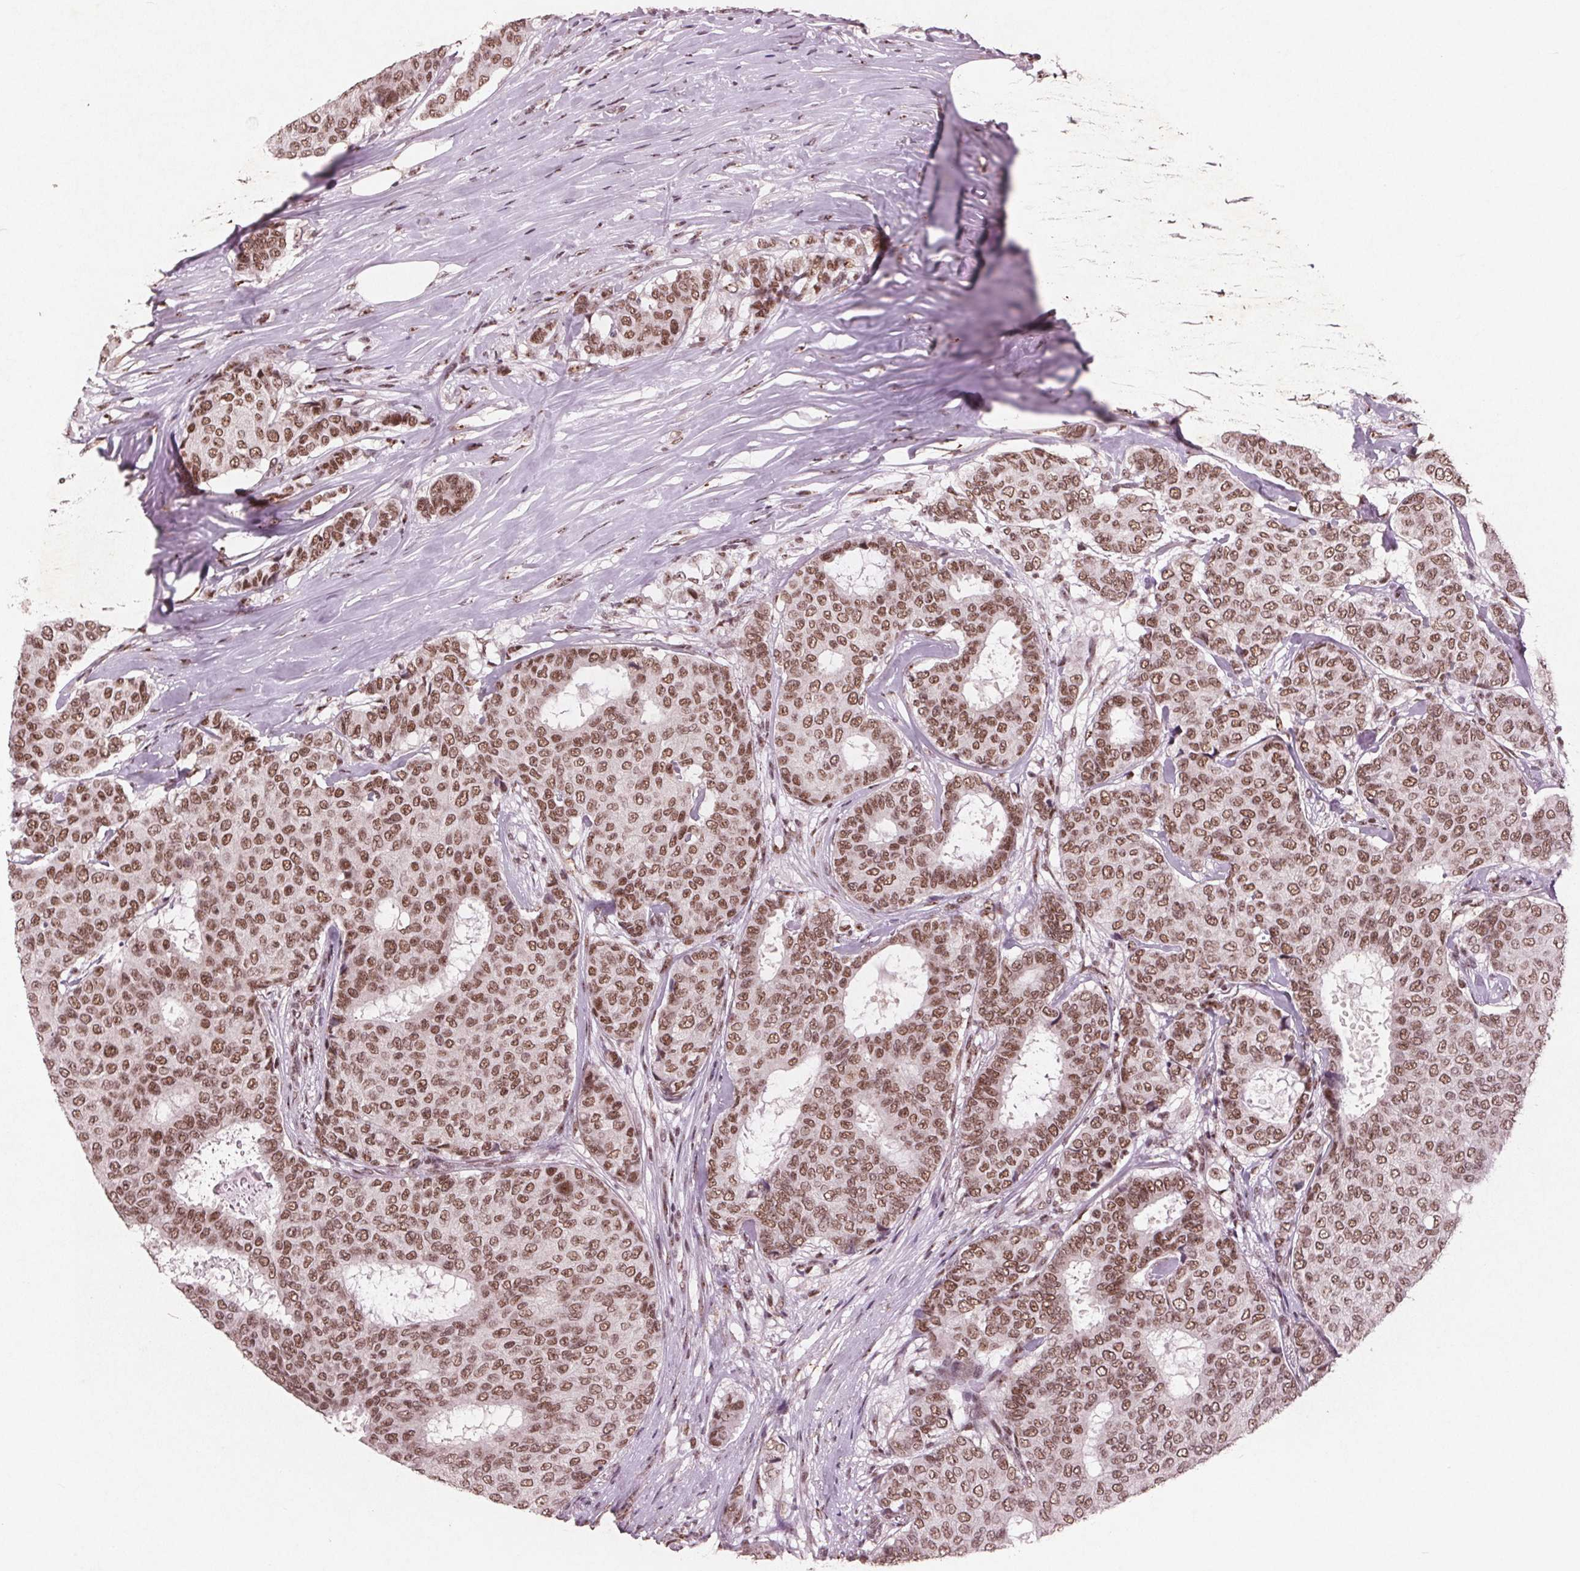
{"staining": {"intensity": "moderate", "quantity": ">75%", "location": "nuclear"}, "tissue": "breast cancer", "cell_type": "Tumor cells", "image_type": "cancer", "snomed": [{"axis": "morphology", "description": "Duct carcinoma"}, {"axis": "topography", "description": "Breast"}], "caption": "Protein expression analysis of breast intraductal carcinoma shows moderate nuclear staining in approximately >75% of tumor cells. (DAB (3,3'-diaminobenzidine) = brown stain, brightfield microscopy at high magnification).", "gene": "RPS6KA2", "patient": {"sex": "female", "age": 75}}